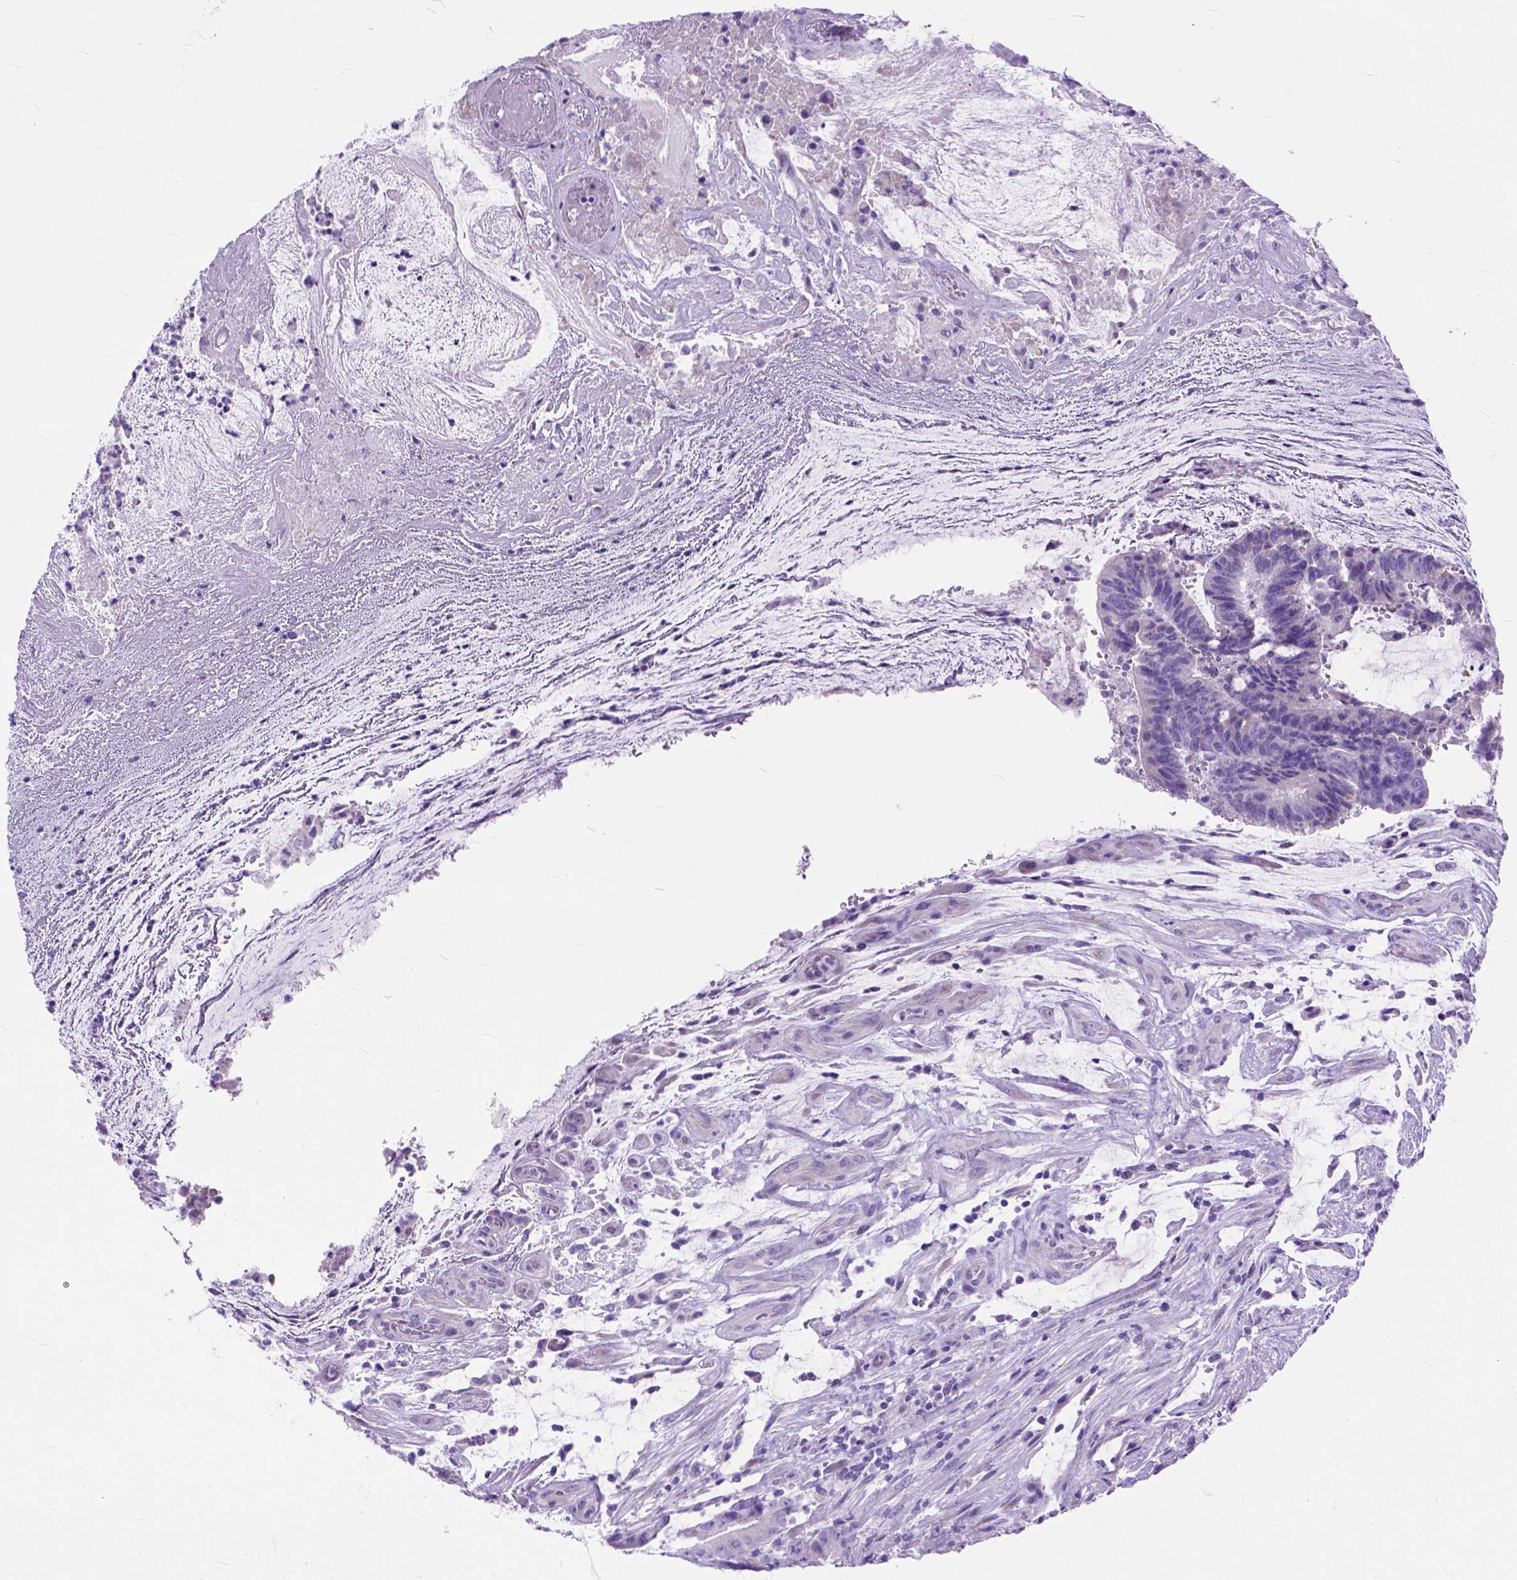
{"staining": {"intensity": "negative", "quantity": "none", "location": "none"}, "tissue": "colorectal cancer", "cell_type": "Tumor cells", "image_type": "cancer", "snomed": [{"axis": "morphology", "description": "Adenocarcinoma, NOS"}, {"axis": "topography", "description": "Colon"}], "caption": "This micrograph is of colorectal adenocarcinoma stained with immunohistochemistry (IHC) to label a protein in brown with the nuclei are counter-stained blue. There is no positivity in tumor cells. (DAB (3,3'-diaminobenzidine) immunohistochemistry visualized using brightfield microscopy, high magnification).", "gene": "ODAD3", "patient": {"sex": "female", "age": 43}}